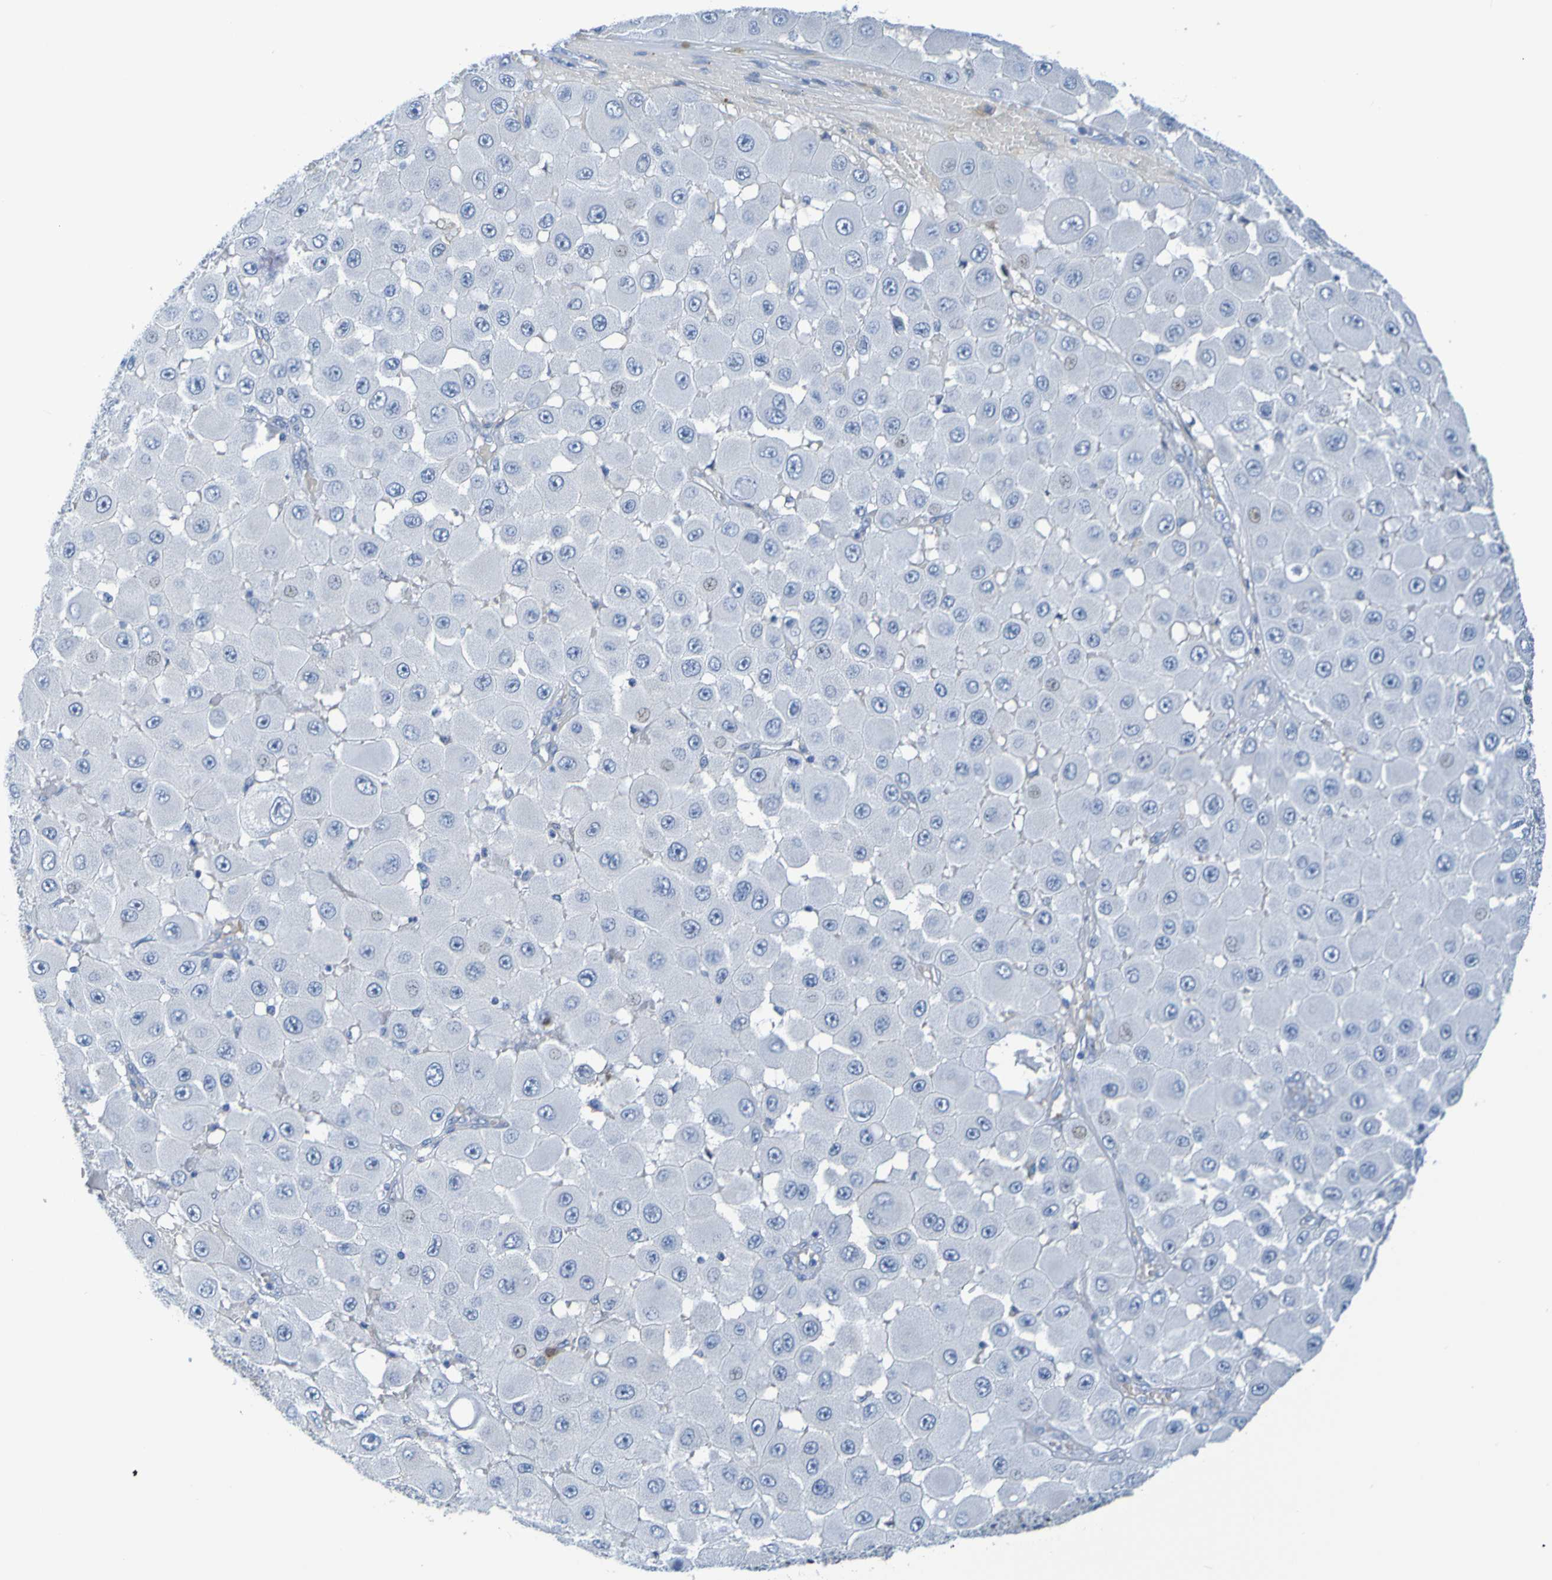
{"staining": {"intensity": "weak", "quantity": "<25%", "location": "cytoplasmic/membranous"}, "tissue": "melanoma", "cell_type": "Tumor cells", "image_type": "cancer", "snomed": [{"axis": "morphology", "description": "Malignant melanoma, NOS"}, {"axis": "topography", "description": "Skin"}], "caption": "This is a photomicrograph of immunohistochemistry (IHC) staining of melanoma, which shows no expression in tumor cells. (Stains: DAB (3,3'-diaminobenzidine) immunohistochemistry (IHC) with hematoxylin counter stain, Microscopy: brightfield microscopy at high magnification).", "gene": "IL10", "patient": {"sex": "female", "age": 81}}